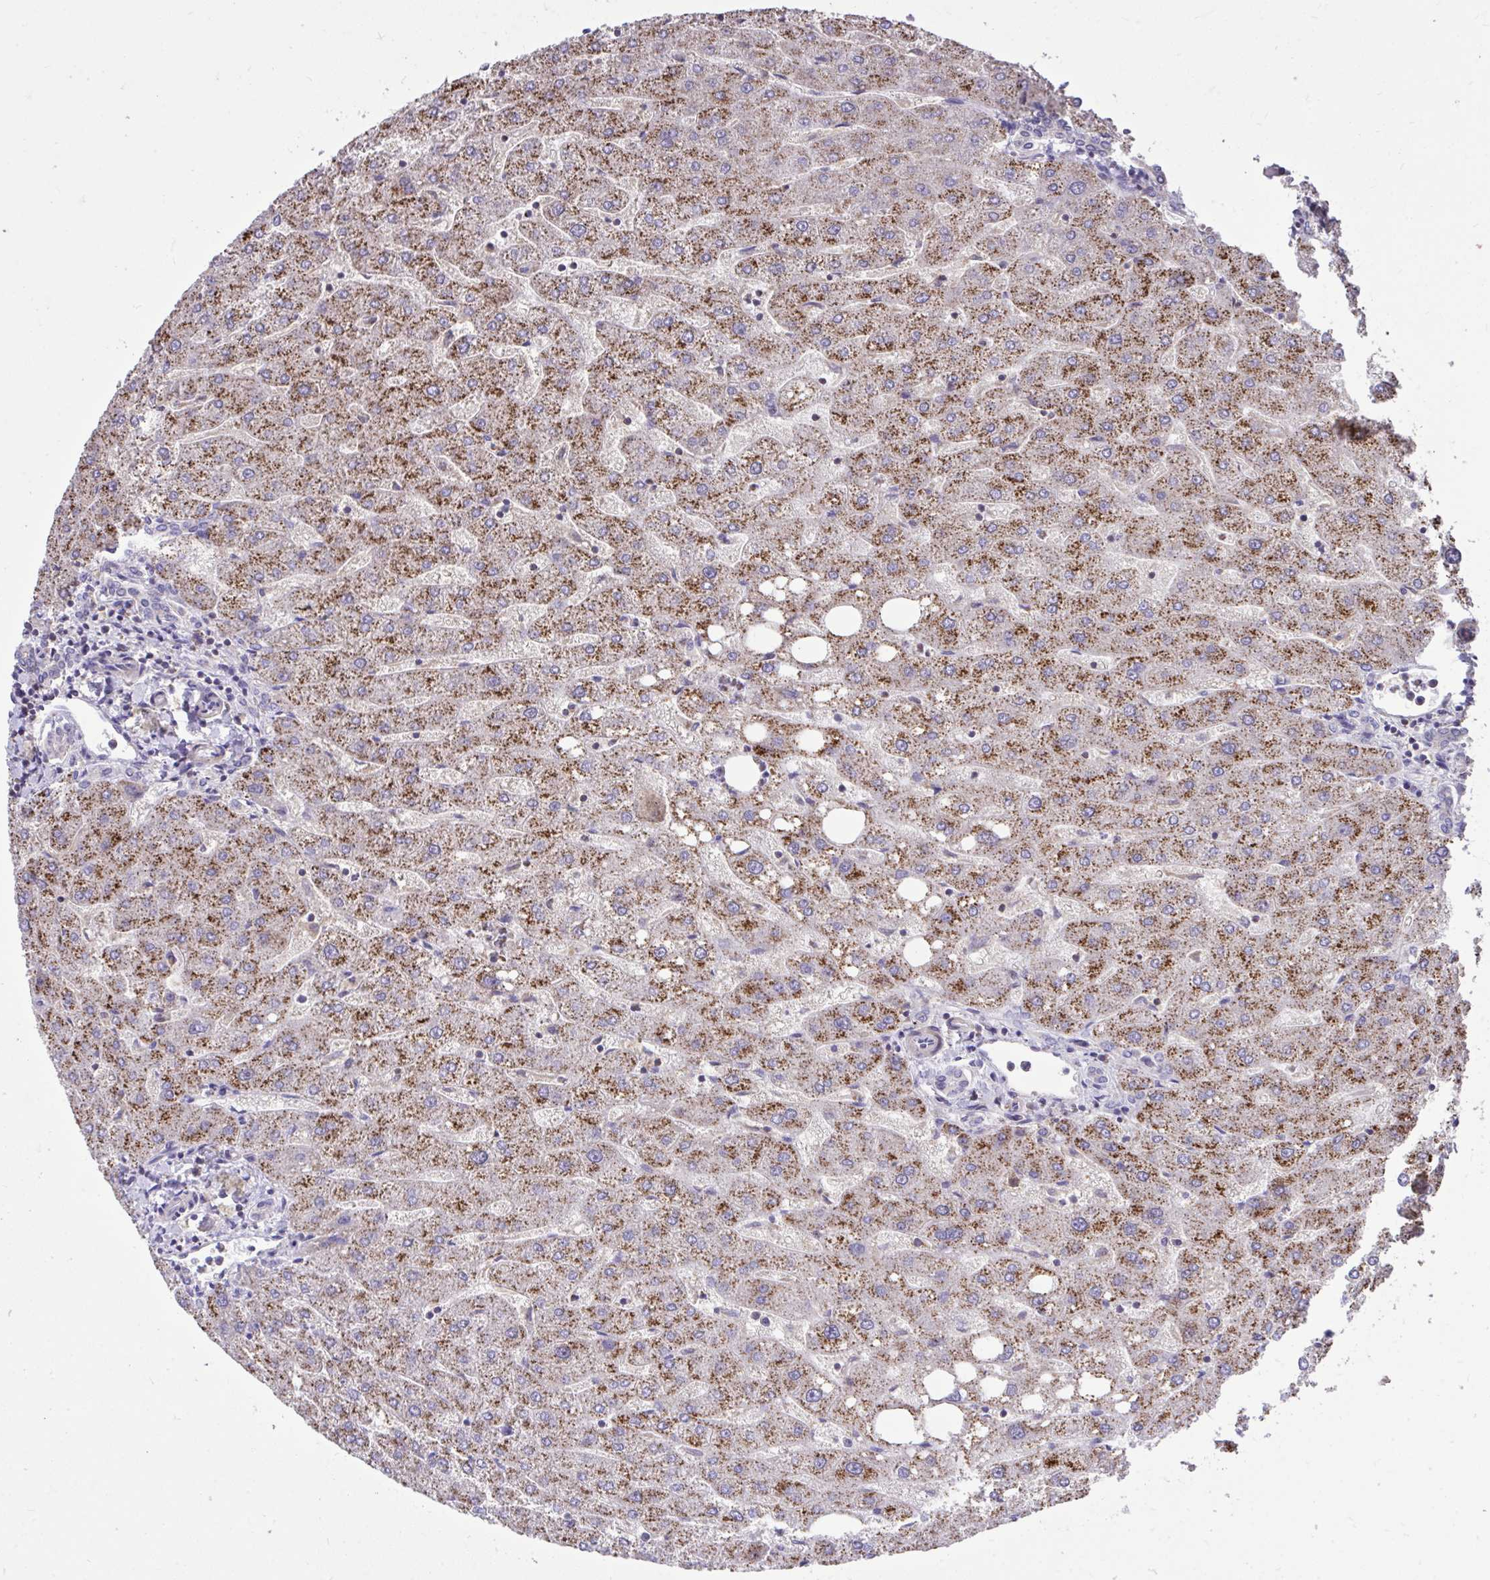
{"staining": {"intensity": "negative", "quantity": "none", "location": "none"}, "tissue": "liver", "cell_type": "Cholangiocytes", "image_type": "normal", "snomed": [{"axis": "morphology", "description": "Normal tissue, NOS"}, {"axis": "topography", "description": "Liver"}], "caption": "Immunohistochemistry histopathology image of benign liver: human liver stained with DAB (3,3'-diaminobenzidine) shows no significant protein staining in cholangiocytes.", "gene": "IGFL2", "patient": {"sex": "male", "age": 67}}